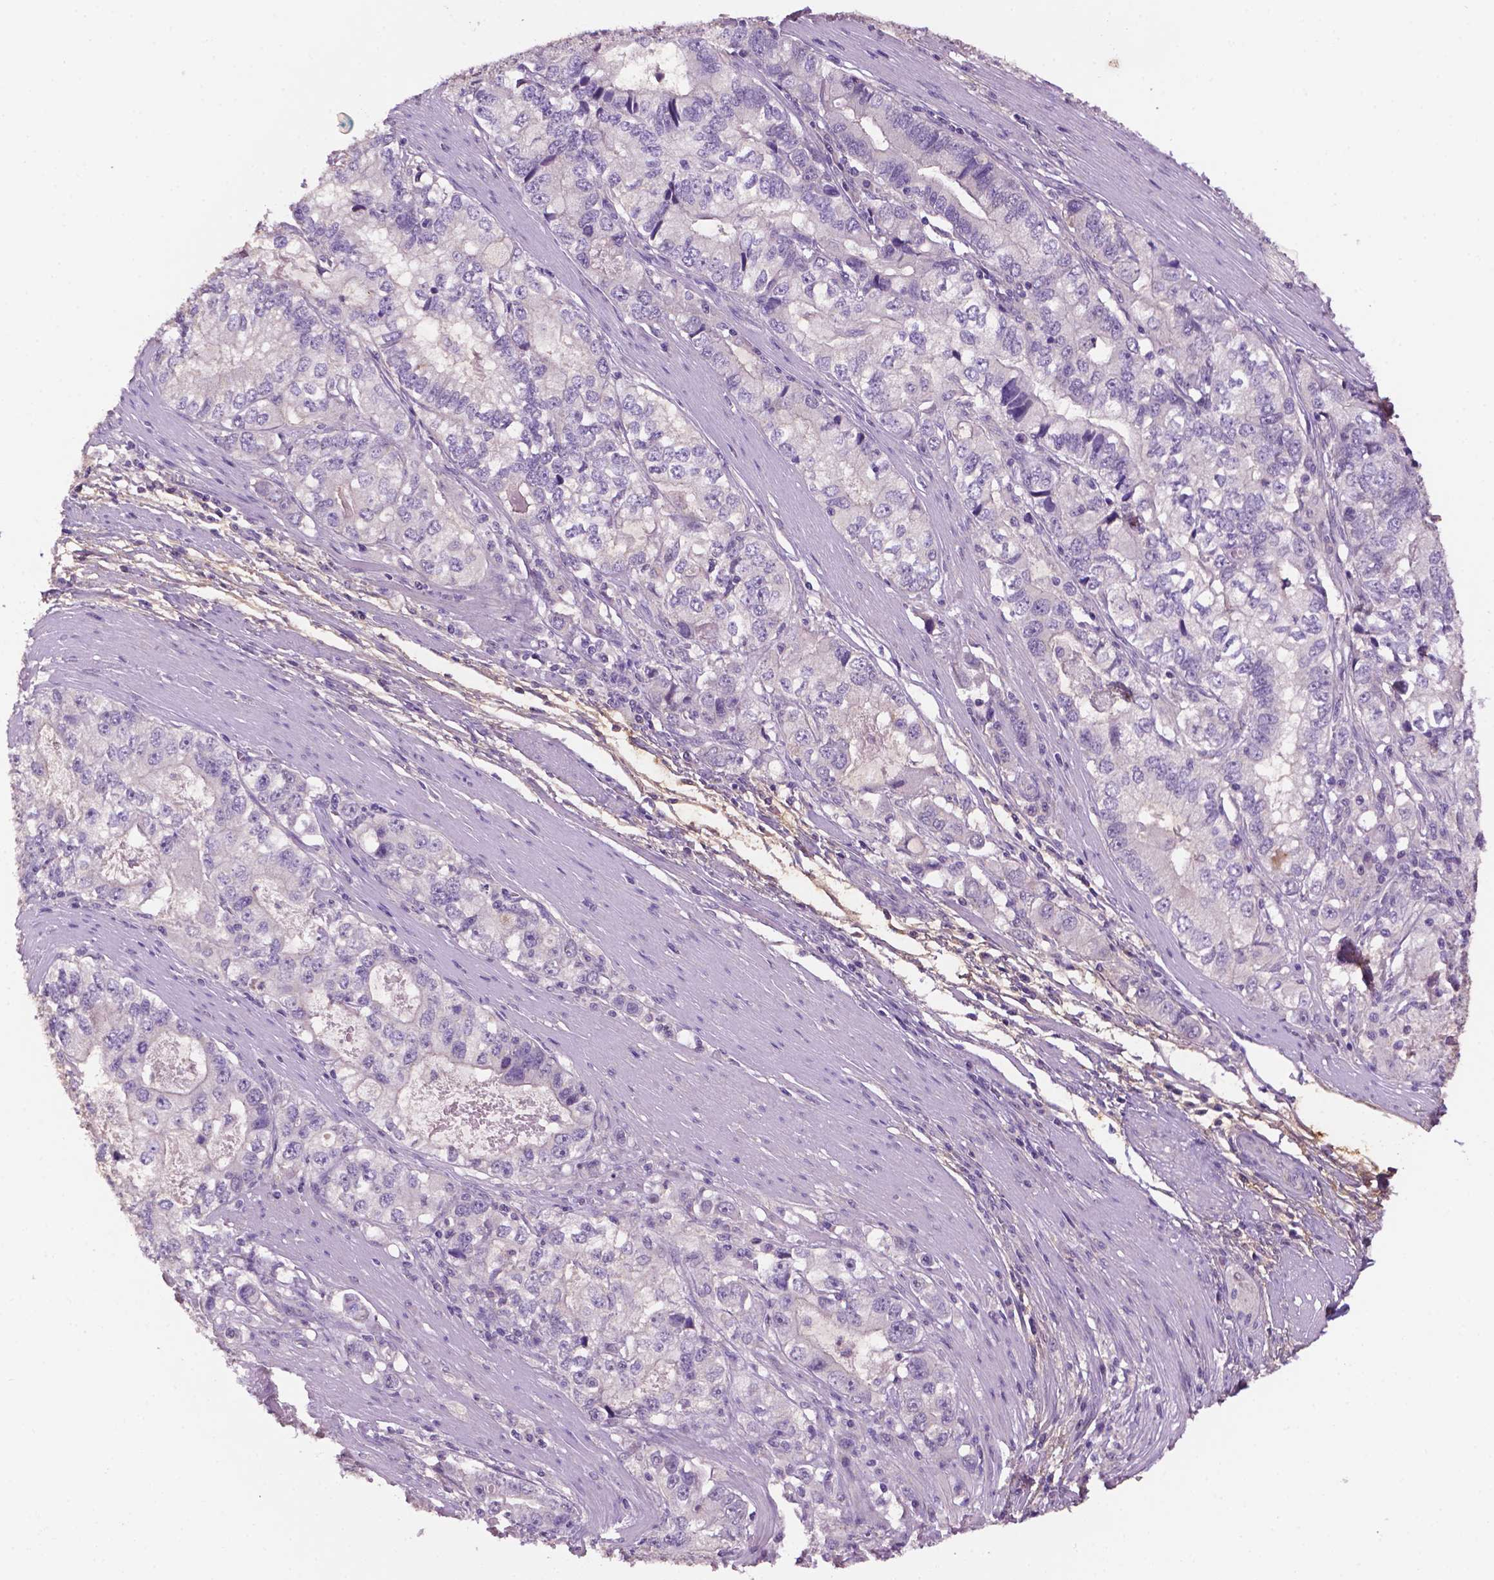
{"staining": {"intensity": "negative", "quantity": "none", "location": "none"}, "tissue": "stomach cancer", "cell_type": "Tumor cells", "image_type": "cancer", "snomed": [{"axis": "morphology", "description": "Adenocarcinoma, NOS"}, {"axis": "topography", "description": "Stomach, lower"}], "caption": "Immunohistochemical staining of stomach cancer displays no significant positivity in tumor cells. (IHC, brightfield microscopy, high magnification).", "gene": "FBLN1", "patient": {"sex": "female", "age": 72}}